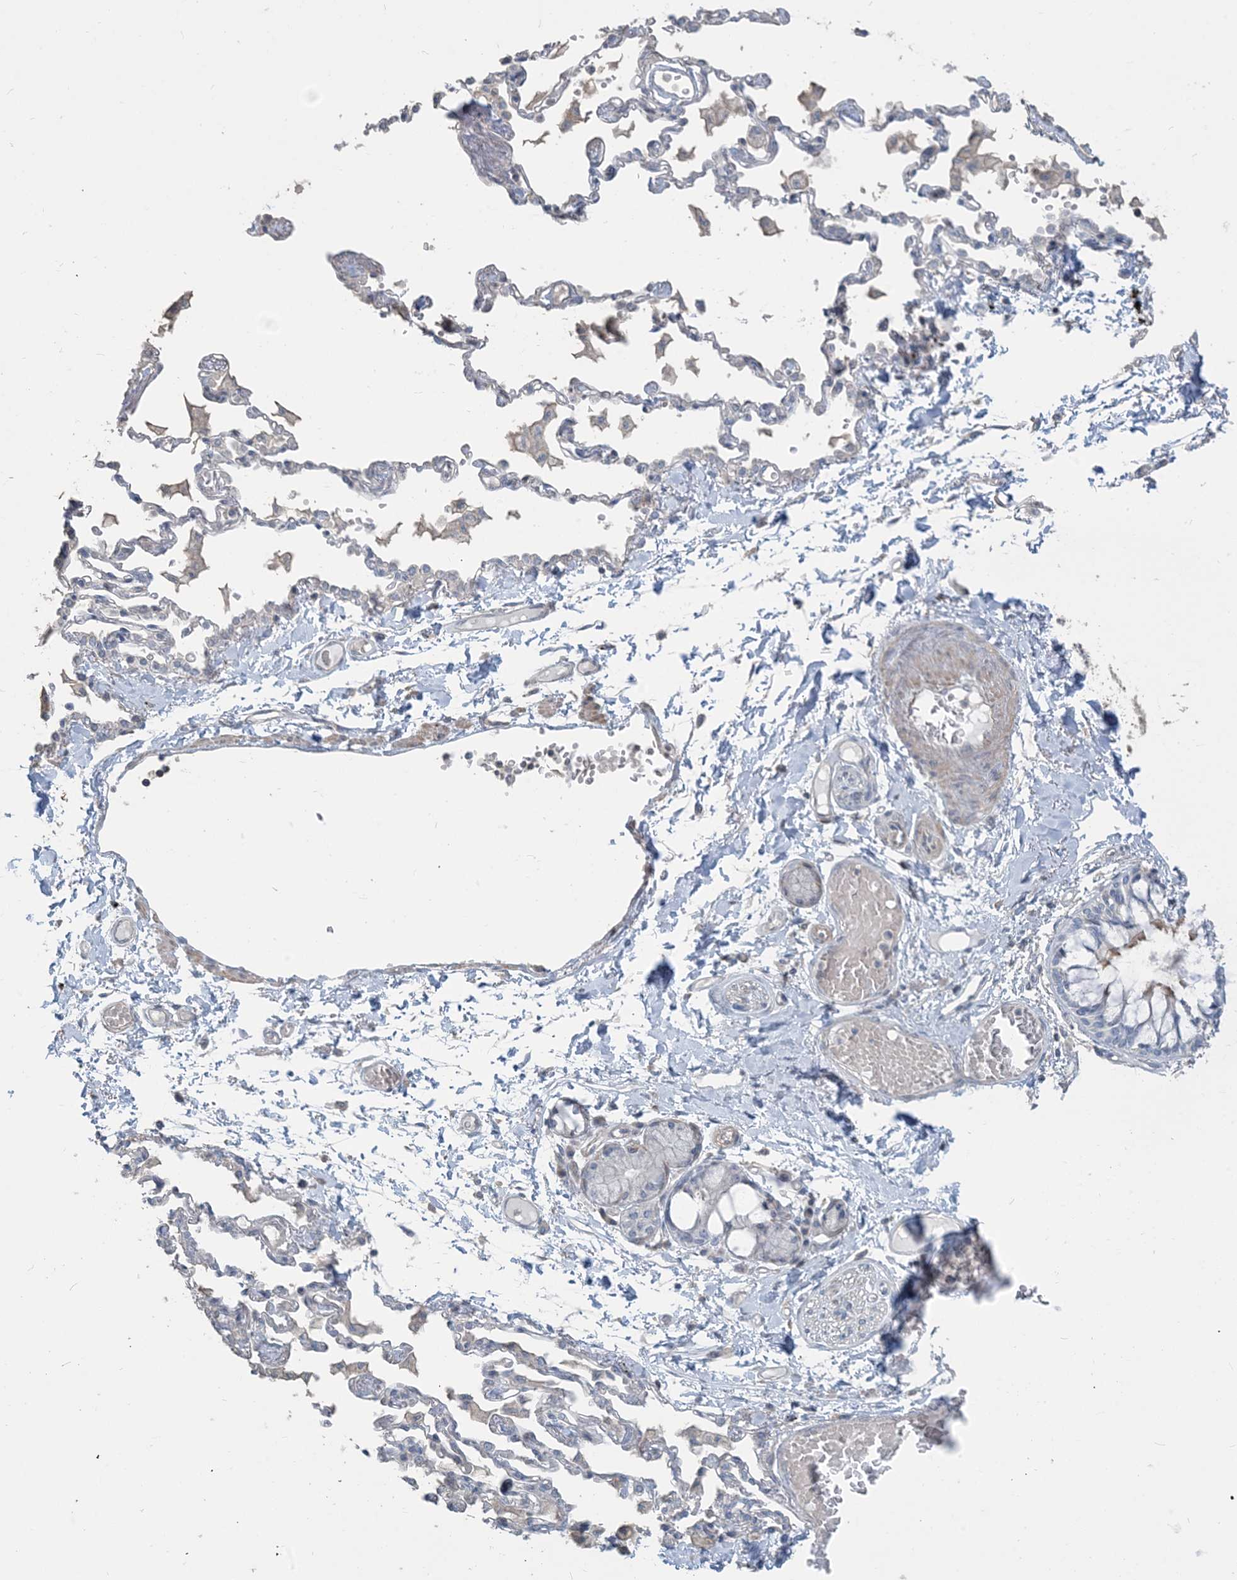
{"staining": {"intensity": "negative", "quantity": "none", "location": "none"}, "tissue": "adipose tissue", "cell_type": "Adipocytes", "image_type": "normal", "snomed": [{"axis": "morphology", "description": "Normal tissue, NOS"}, {"axis": "topography", "description": "Cartilage tissue"}, {"axis": "topography", "description": "Bronchus"}, {"axis": "topography", "description": "Lung"}, {"axis": "topography", "description": "Peripheral nerve tissue"}], "caption": "Immunohistochemistry histopathology image of unremarkable adipose tissue: adipose tissue stained with DAB exhibits no significant protein expression in adipocytes. (DAB IHC visualized using brightfield microscopy, high magnification).", "gene": "NPHS2", "patient": {"sex": "female", "age": 49}}